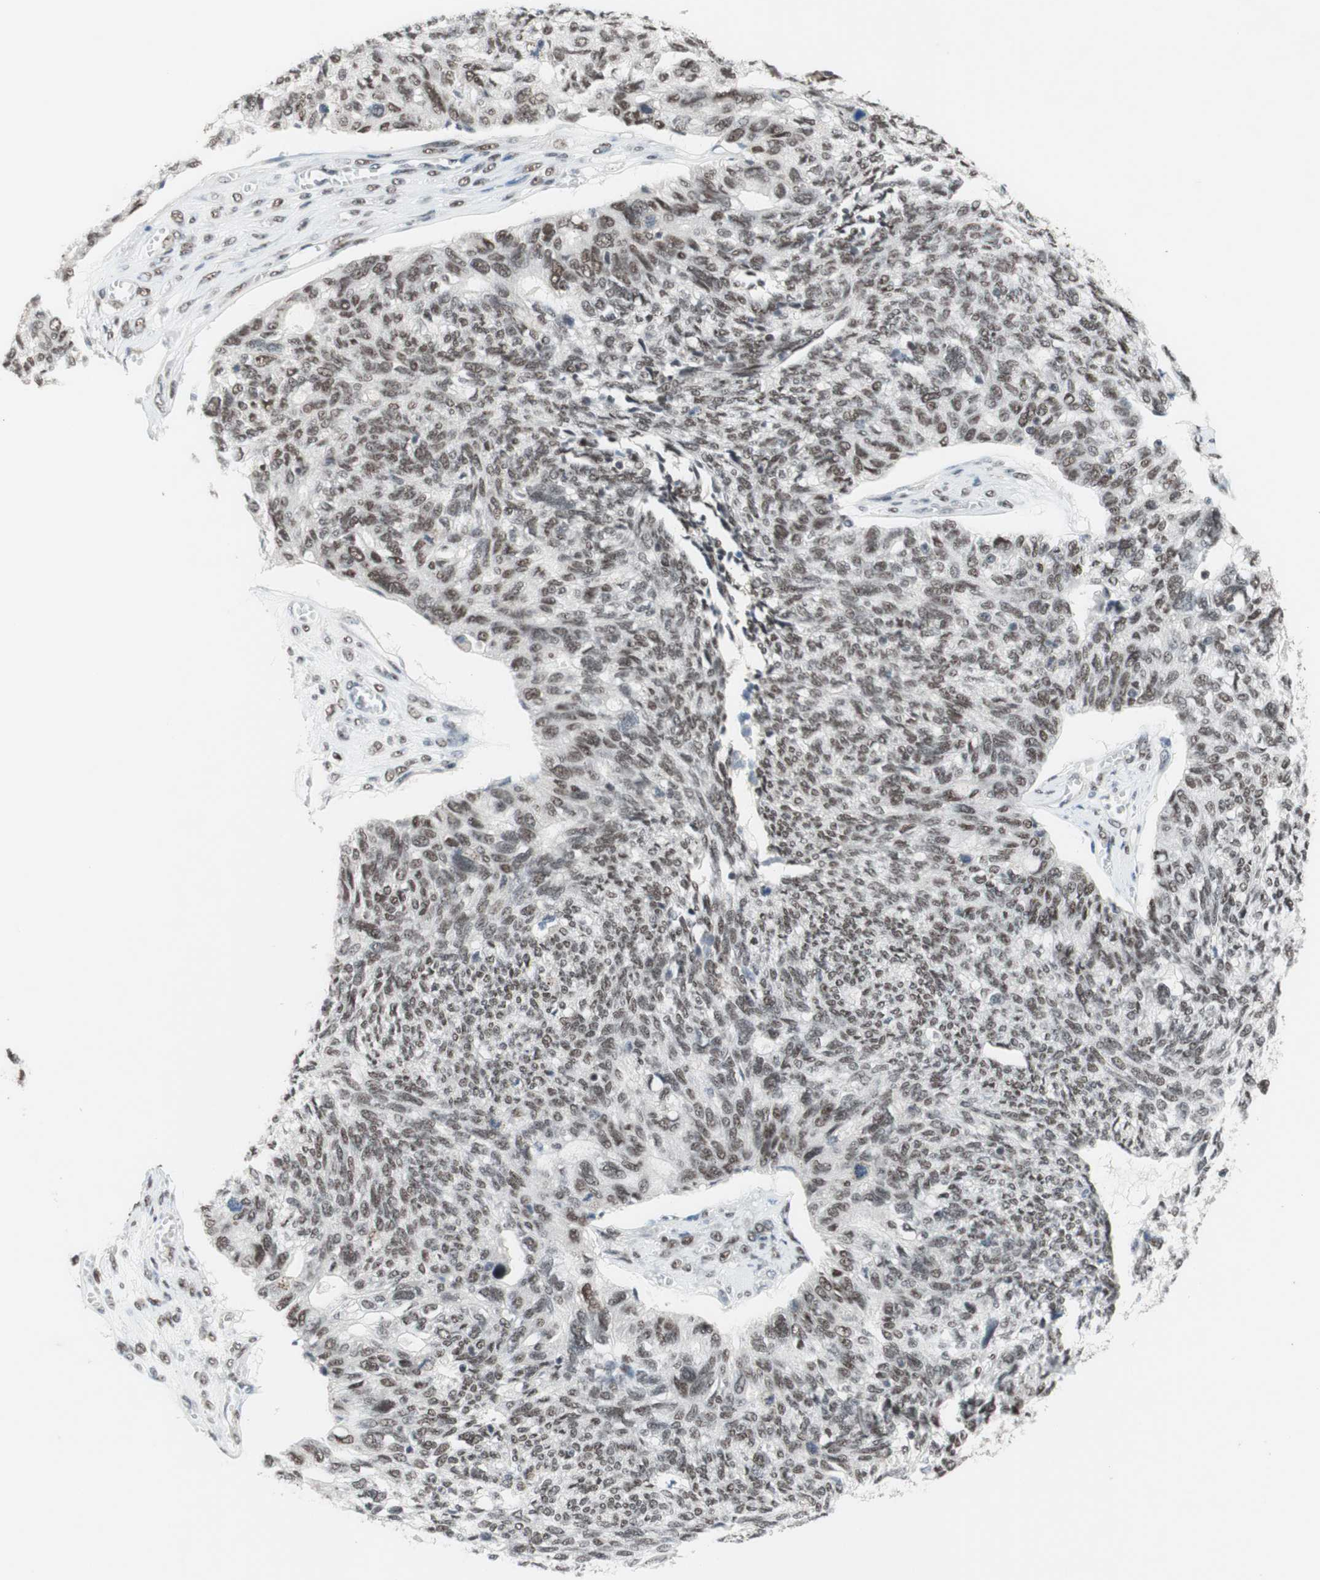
{"staining": {"intensity": "weak", "quantity": ">75%", "location": "nuclear"}, "tissue": "ovarian cancer", "cell_type": "Tumor cells", "image_type": "cancer", "snomed": [{"axis": "morphology", "description": "Cystadenocarcinoma, serous, NOS"}, {"axis": "topography", "description": "Ovary"}], "caption": "Immunohistochemistry histopathology image of neoplastic tissue: ovarian serous cystadenocarcinoma stained using IHC demonstrates low levels of weak protein expression localized specifically in the nuclear of tumor cells, appearing as a nuclear brown color.", "gene": "PRPF19", "patient": {"sex": "female", "age": 79}}